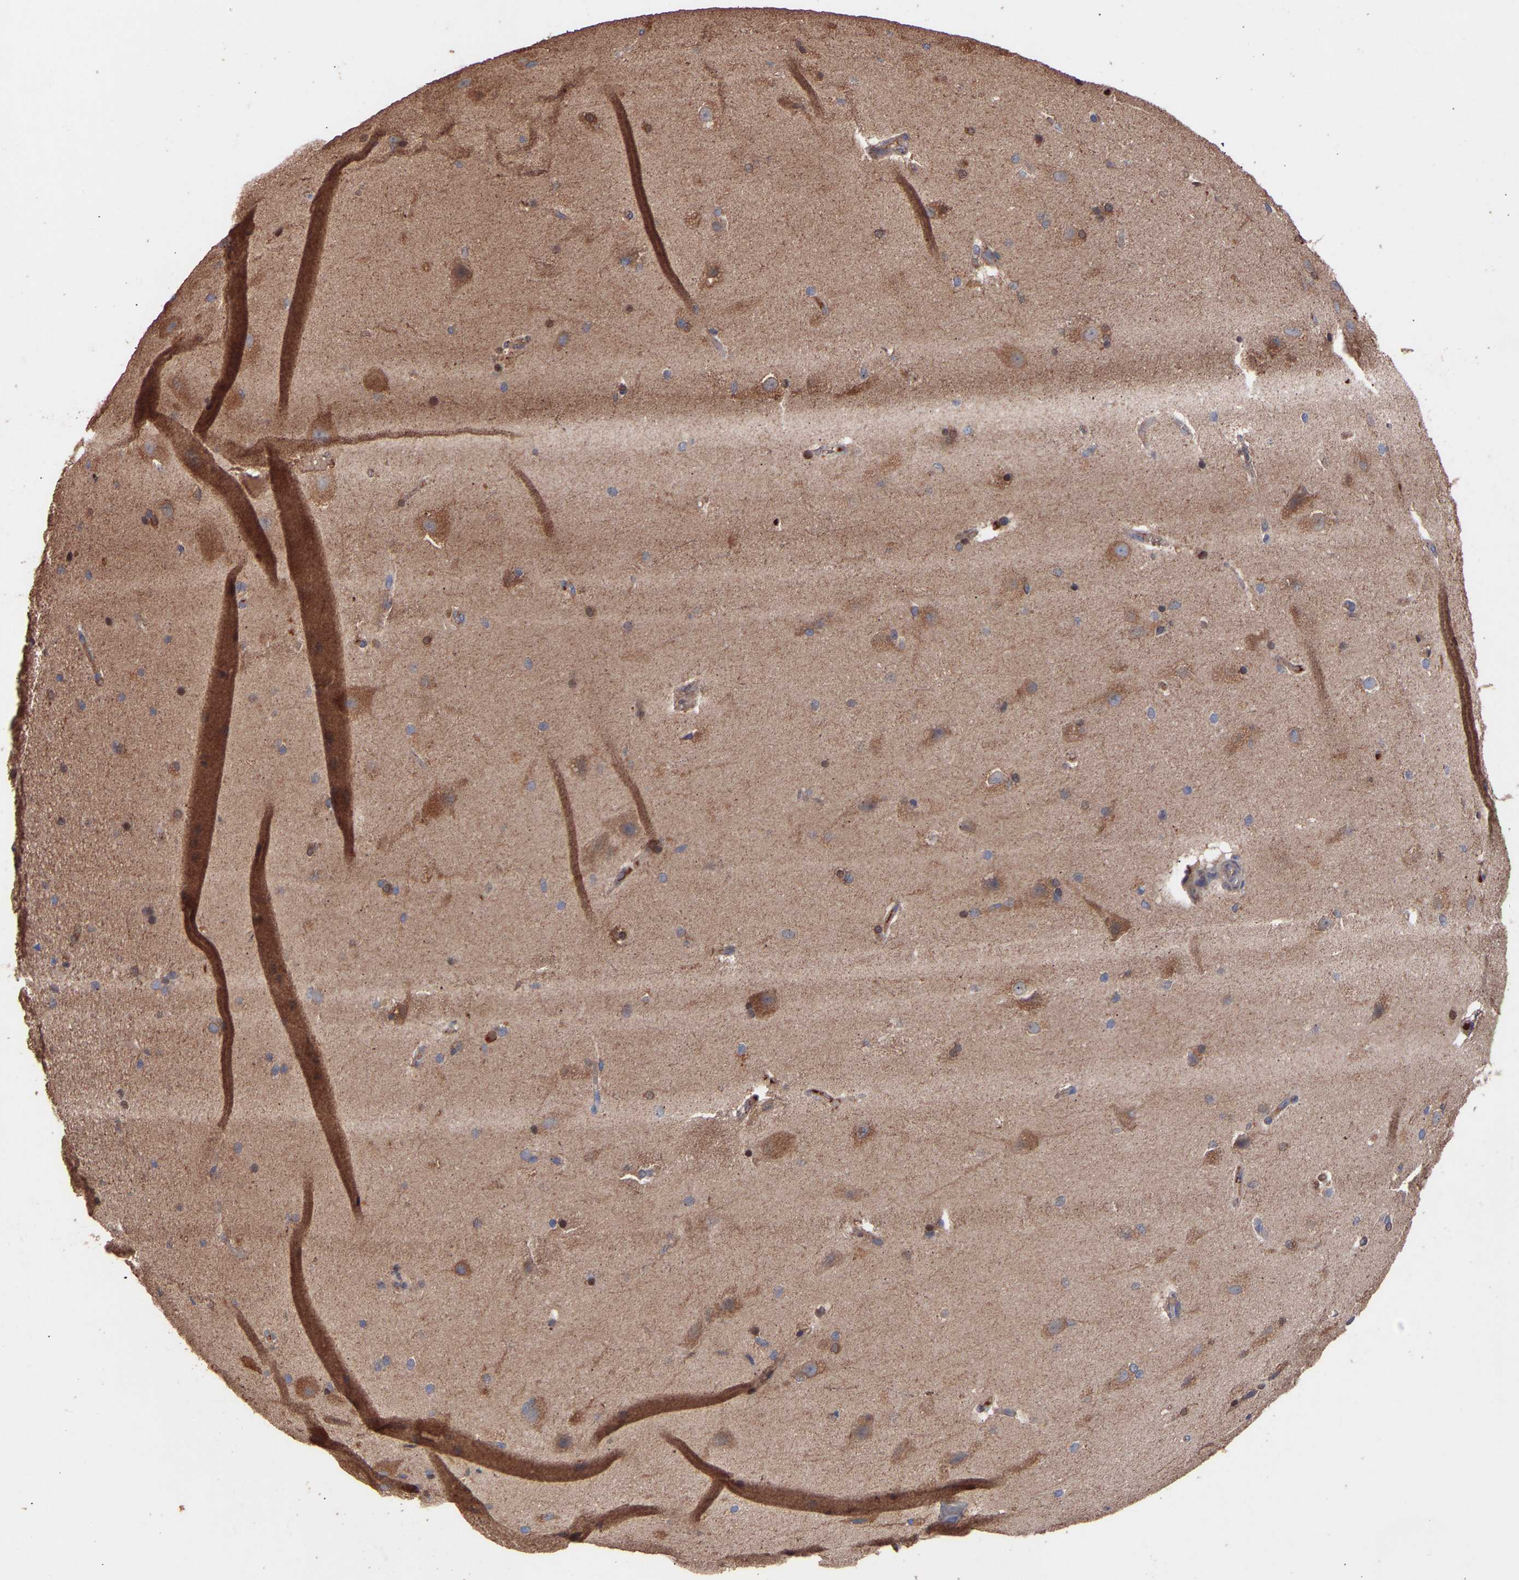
{"staining": {"intensity": "moderate", "quantity": "25%-75%", "location": "cytoplasmic/membranous"}, "tissue": "cerebral cortex", "cell_type": "Endothelial cells", "image_type": "normal", "snomed": [{"axis": "morphology", "description": "Normal tissue, NOS"}, {"axis": "topography", "description": "Cerebral cortex"}, {"axis": "topography", "description": "Hippocampus"}], "caption": "The image shows staining of benign cerebral cortex, revealing moderate cytoplasmic/membranous protein staining (brown color) within endothelial cells.", "gene": "TMEM268", "patient": {"sex": "female", "age": 19}}